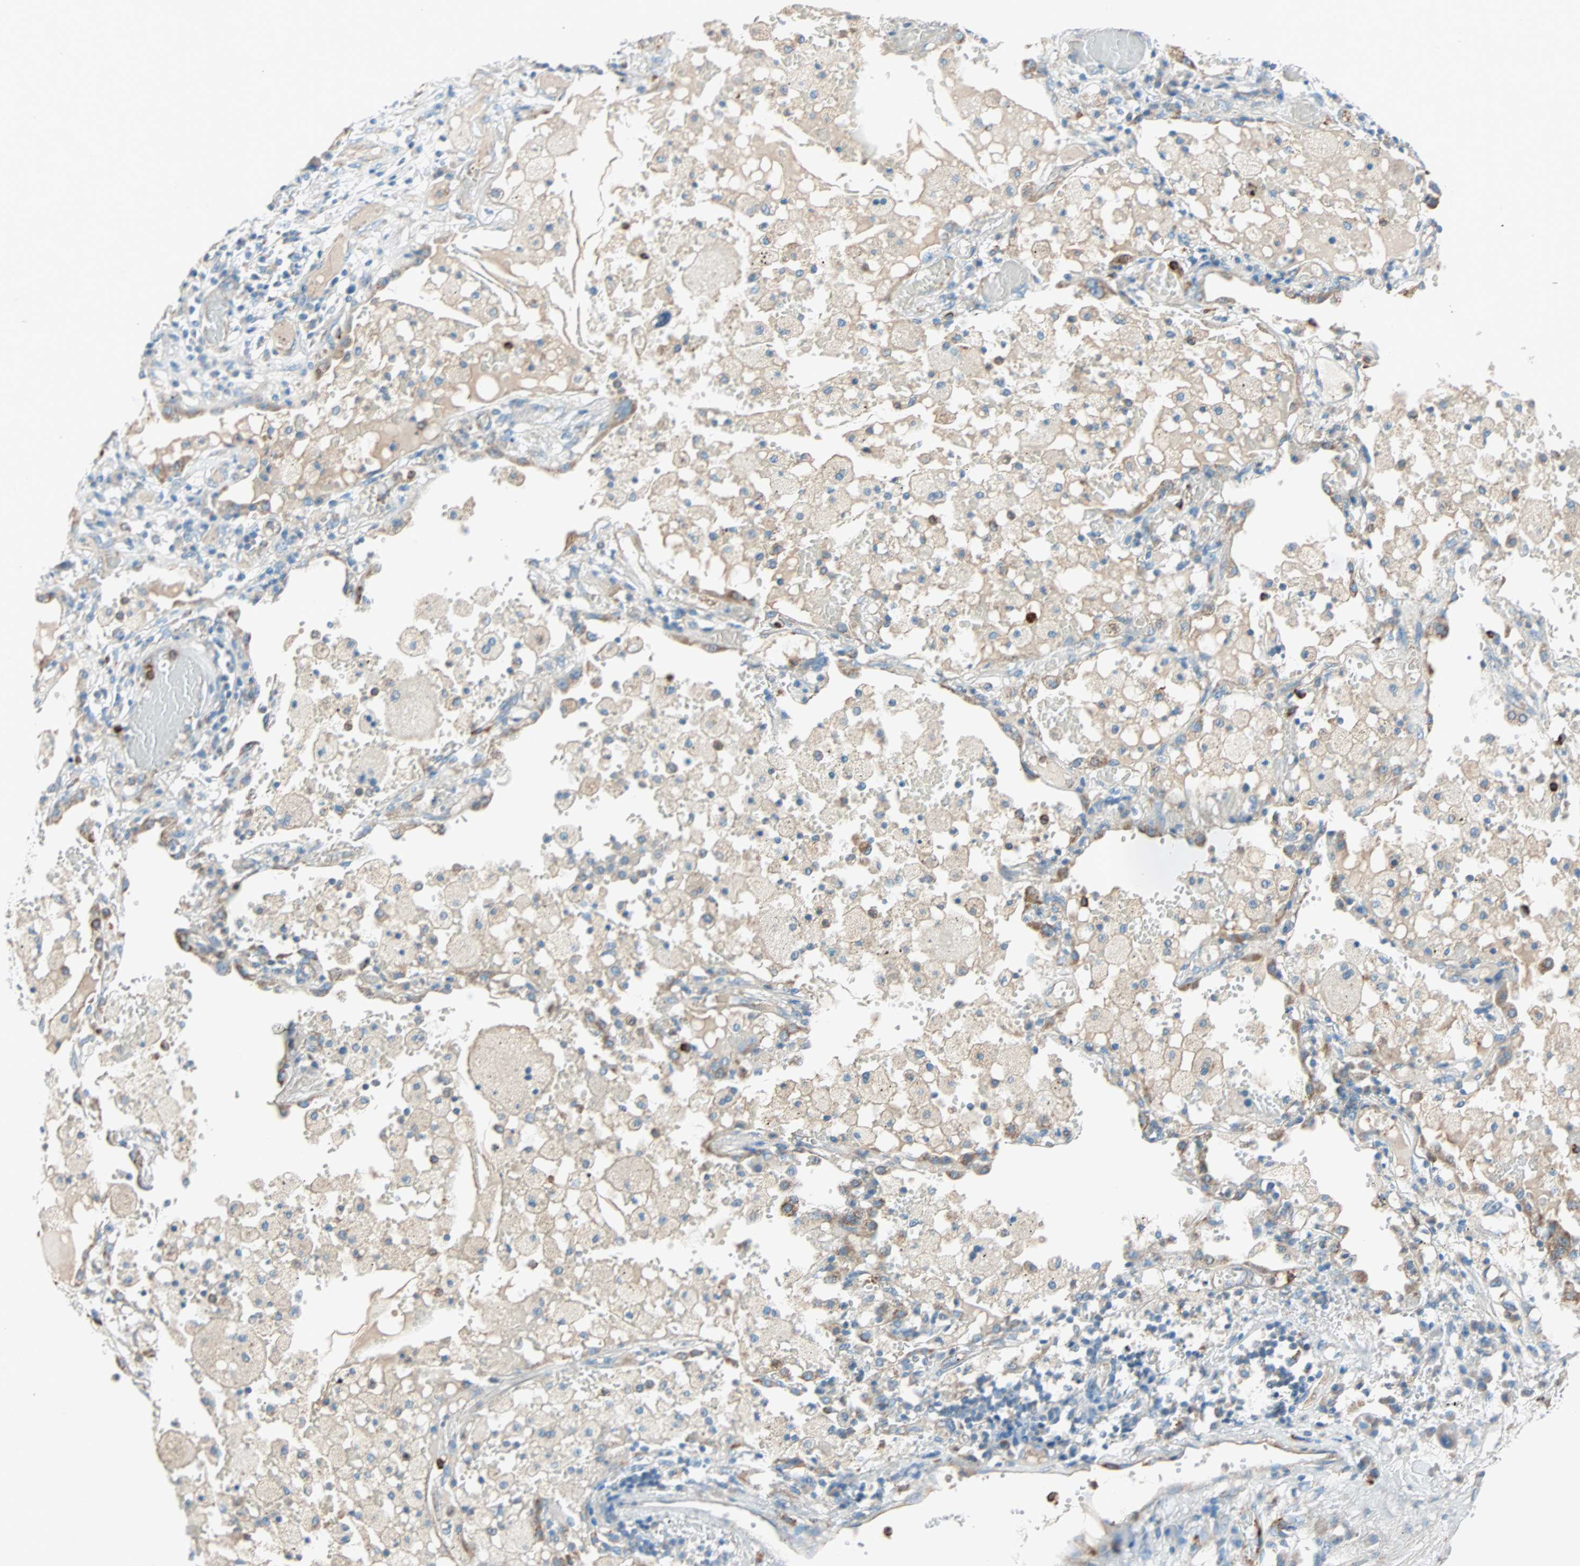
{"staining": {"intensity": "moderate", "quantity": ">75%", "location": "cytoplasmic/membranous"}, "tissue": "lung cancer", "cell_type": "Tumor cells", "image_type": "cancer", "snomed": [{"axis": "morphology", "description": "Squamous cell carcinoma, NOS"}, {"axis": "topography", "description": "Lung"}], "caption": "This is a histology image of immunohistochemistry staining of lung cancer, which shows moderate staining in the cytoplasmic/membranous of tumor cells.", "gene": "LY6G6F", "patient": {"sex": "male", "age": 71}}